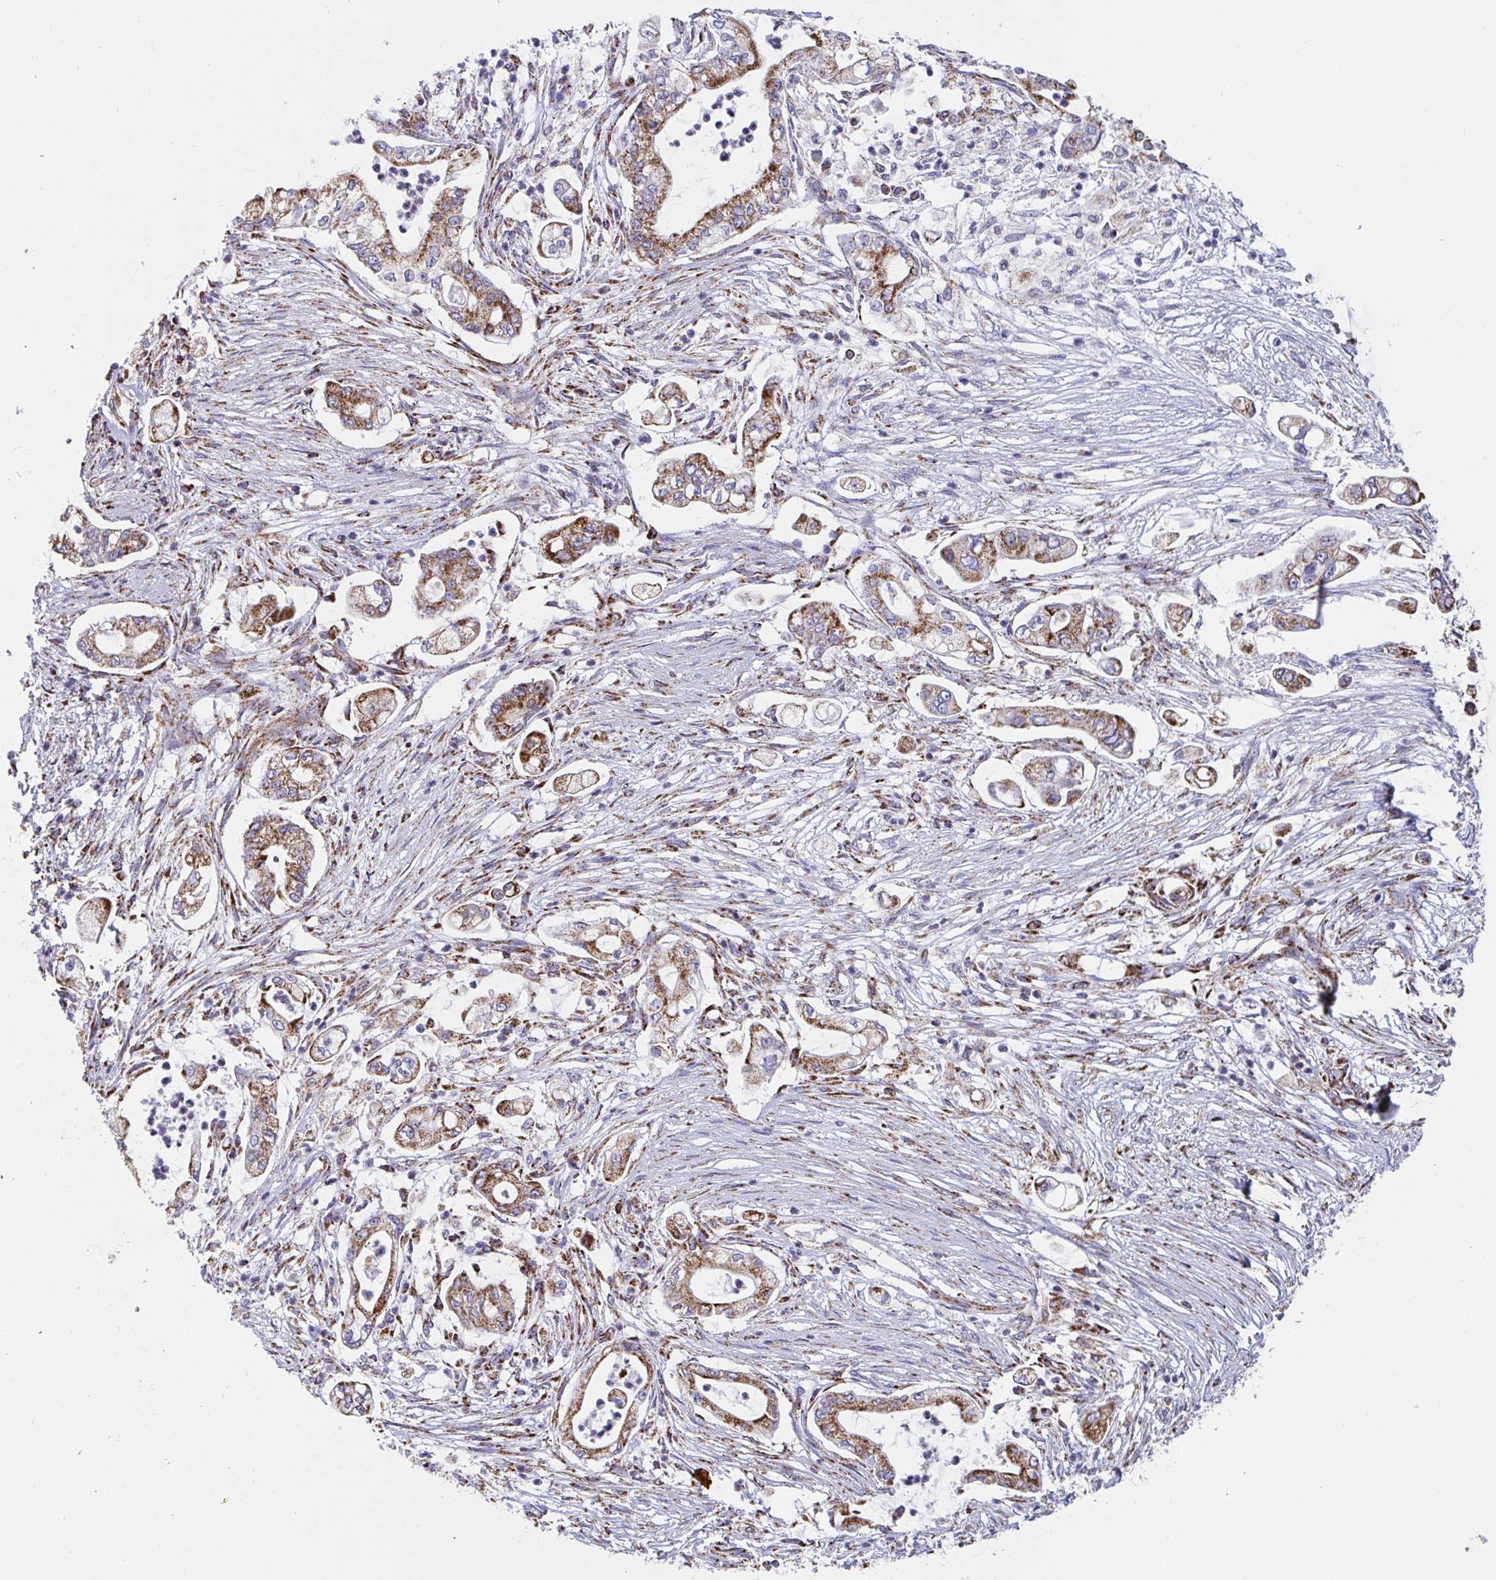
{"staining": {"intensity": "moderate", "quantity": ">75%", "location": "cytoplasmic/membranous"}, "tissue": "pancreatic cancer", "cell_type": "Tumor cells", "image_type": "cancer", "snomed": [{"axis": "morphology", "description": "Adenocarcinoma, NOS"}, {"axis": "topography", "description": "Pancreas"}], "caption": "Approximately >75% of tumor cells in human pancreatic adenocarcinoma display moderate cytoplasmic/membranous protein staining as visualized by brown immunohistochemical staining.", "gene": "ATP5MJ", "patient": {"sex": "female", "age": 69}}